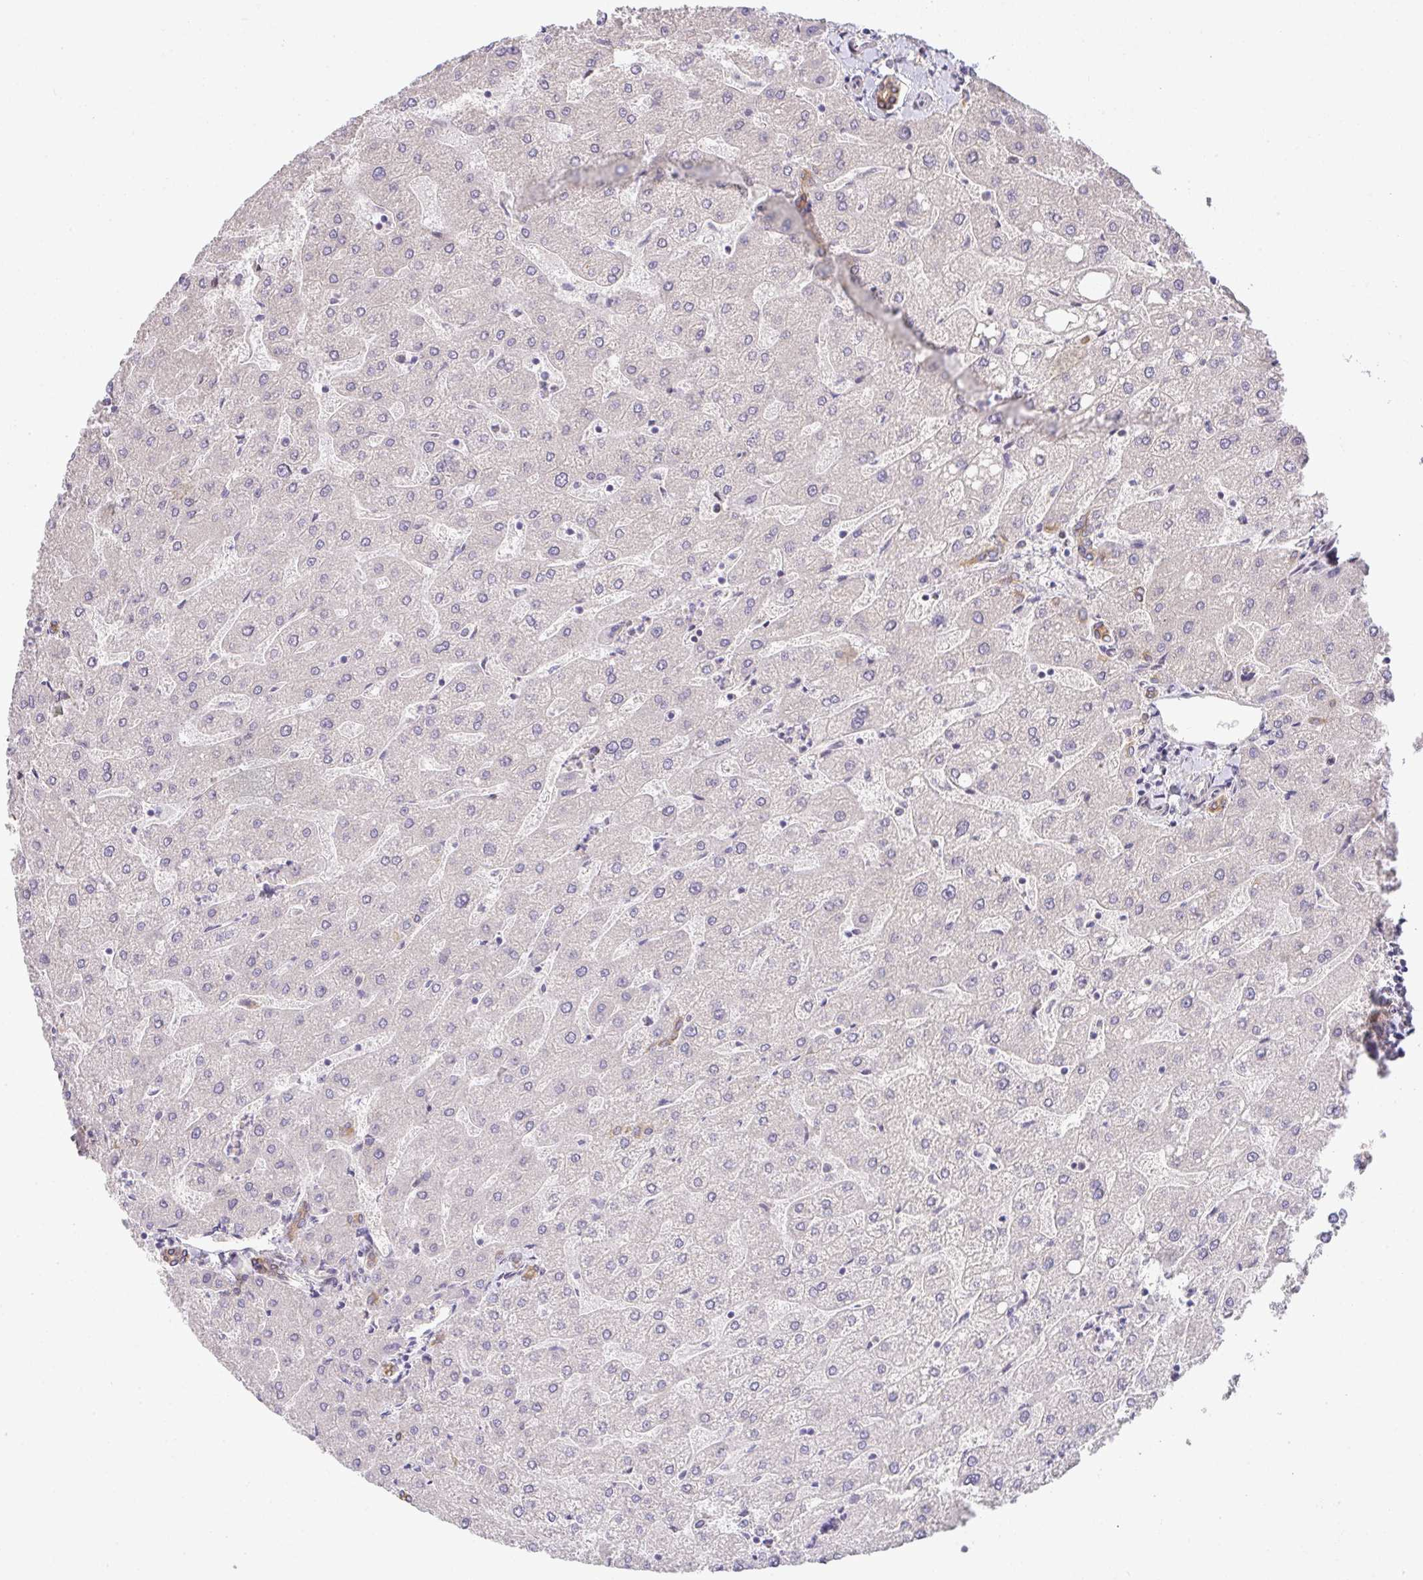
{"staining": {"intensity": "moderate", "quantity": "25%-75%", "location": "cytoplasmic/membranous"}, "tissue": "liver", "cell_type": "Cholangiocytes", "image_type": "normal", "snomed": [{"axis": "morphology", "description": "Normal tissue, NOS"}, {"axis": "topography", "description": "Liver"}], "caption": "This micrograph shows immunohistochemistry staining of unremarkable human liver, with medium moderate cytoplasmic/membranous staining in approximately 25%-75% of cholangiocytes.", "gene": "EEF1AKMT1", "patient": {"sex": "male", "age": 67}}